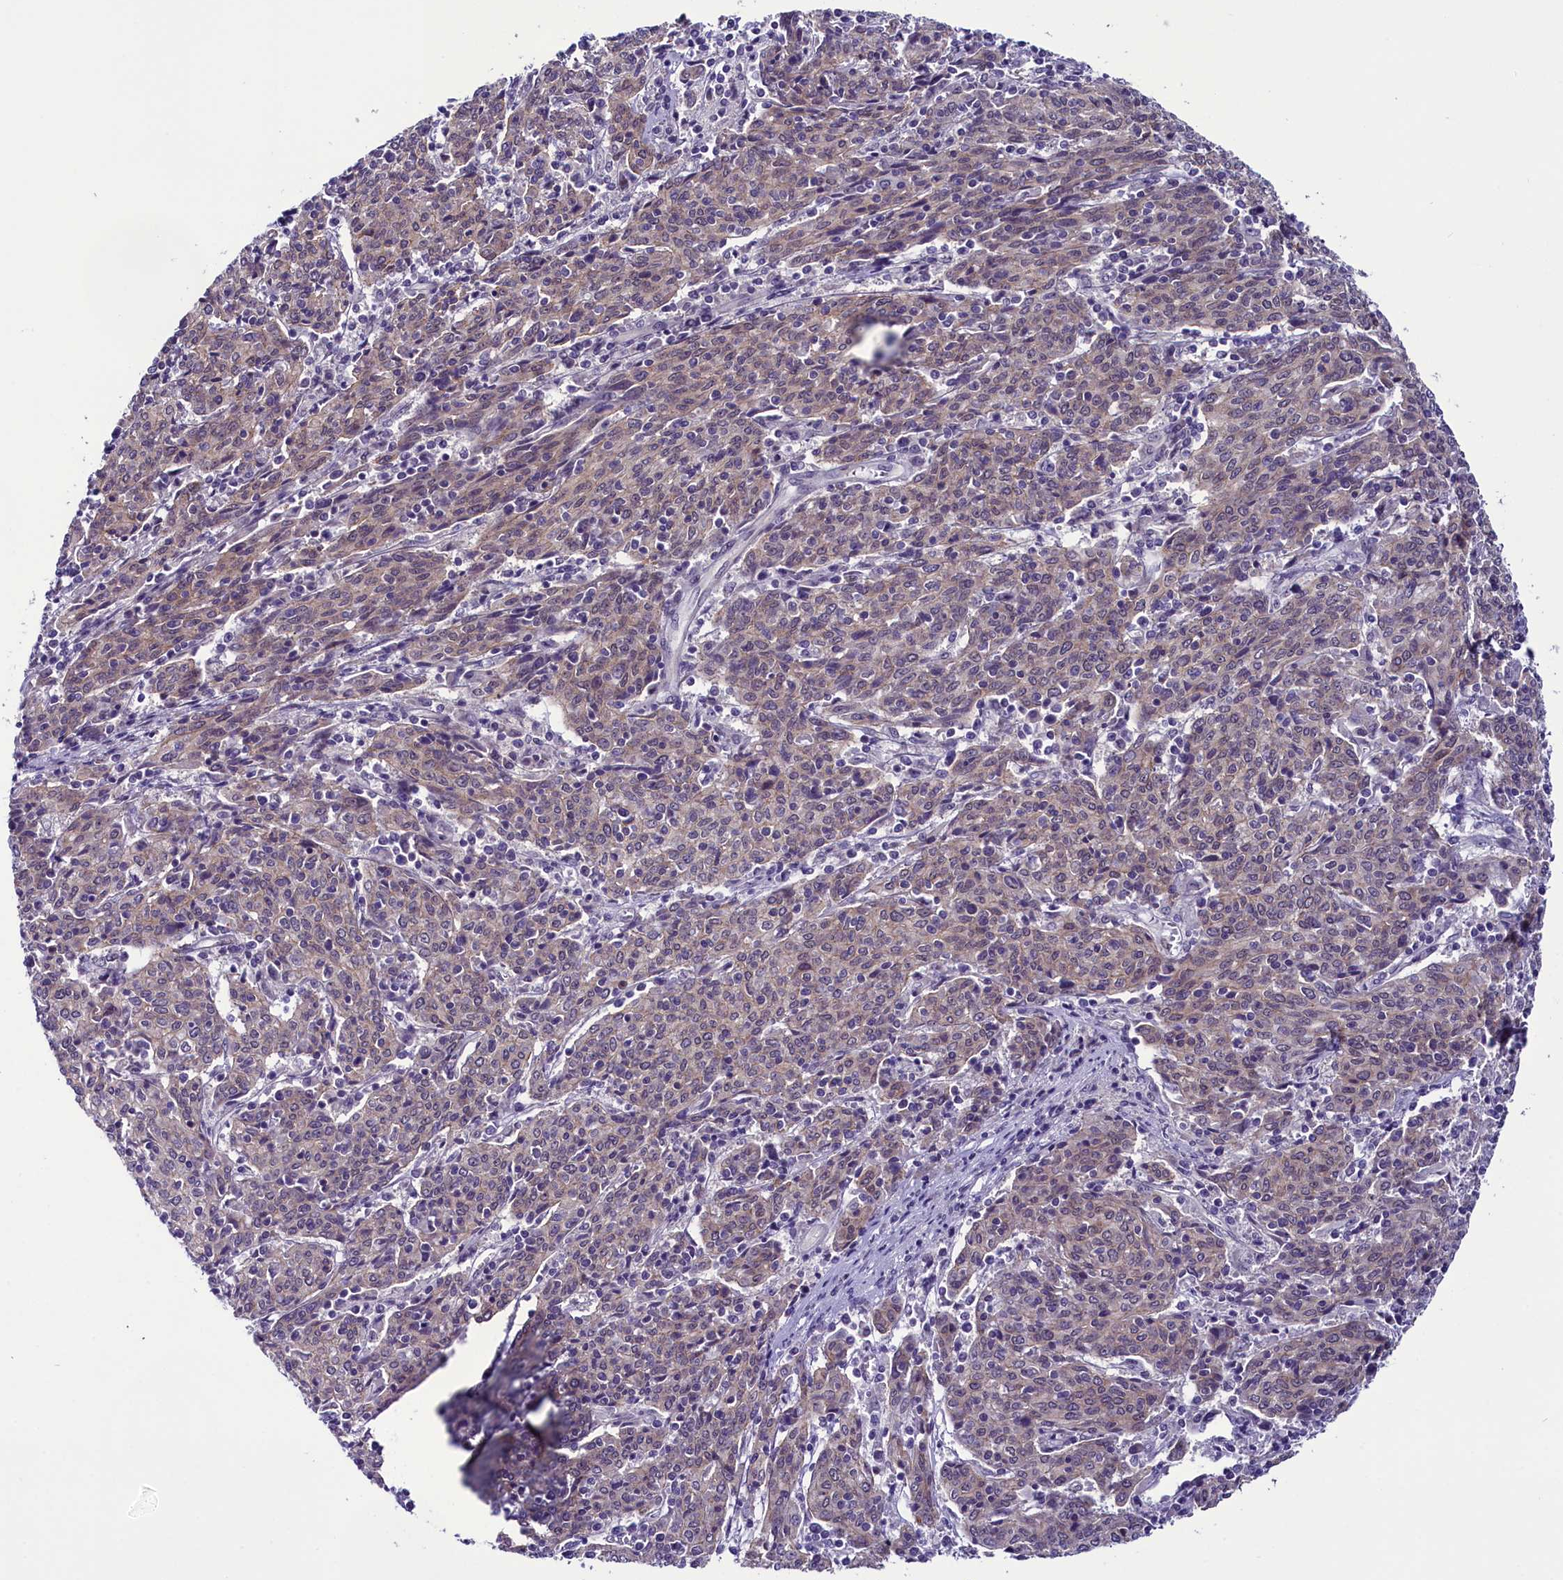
{"staining": {"intensity": "negative", "quantity": "none", "location": "none"}, "tissue": "cervical cancer", "cell_type": "Tumor cells", "image_type": "cancer", "snomed": [{"axis": "morphology", "description": "Squamous cell carcinoma, NOS"}, {"axis": "topography", "description": "Cervix"}], "caption": "Tumor cells are negative for protein expression in human squamous cell carcinoma (cervical).", "gene": "CCDC106", "patient": {"sex": "female", "age": 67}}